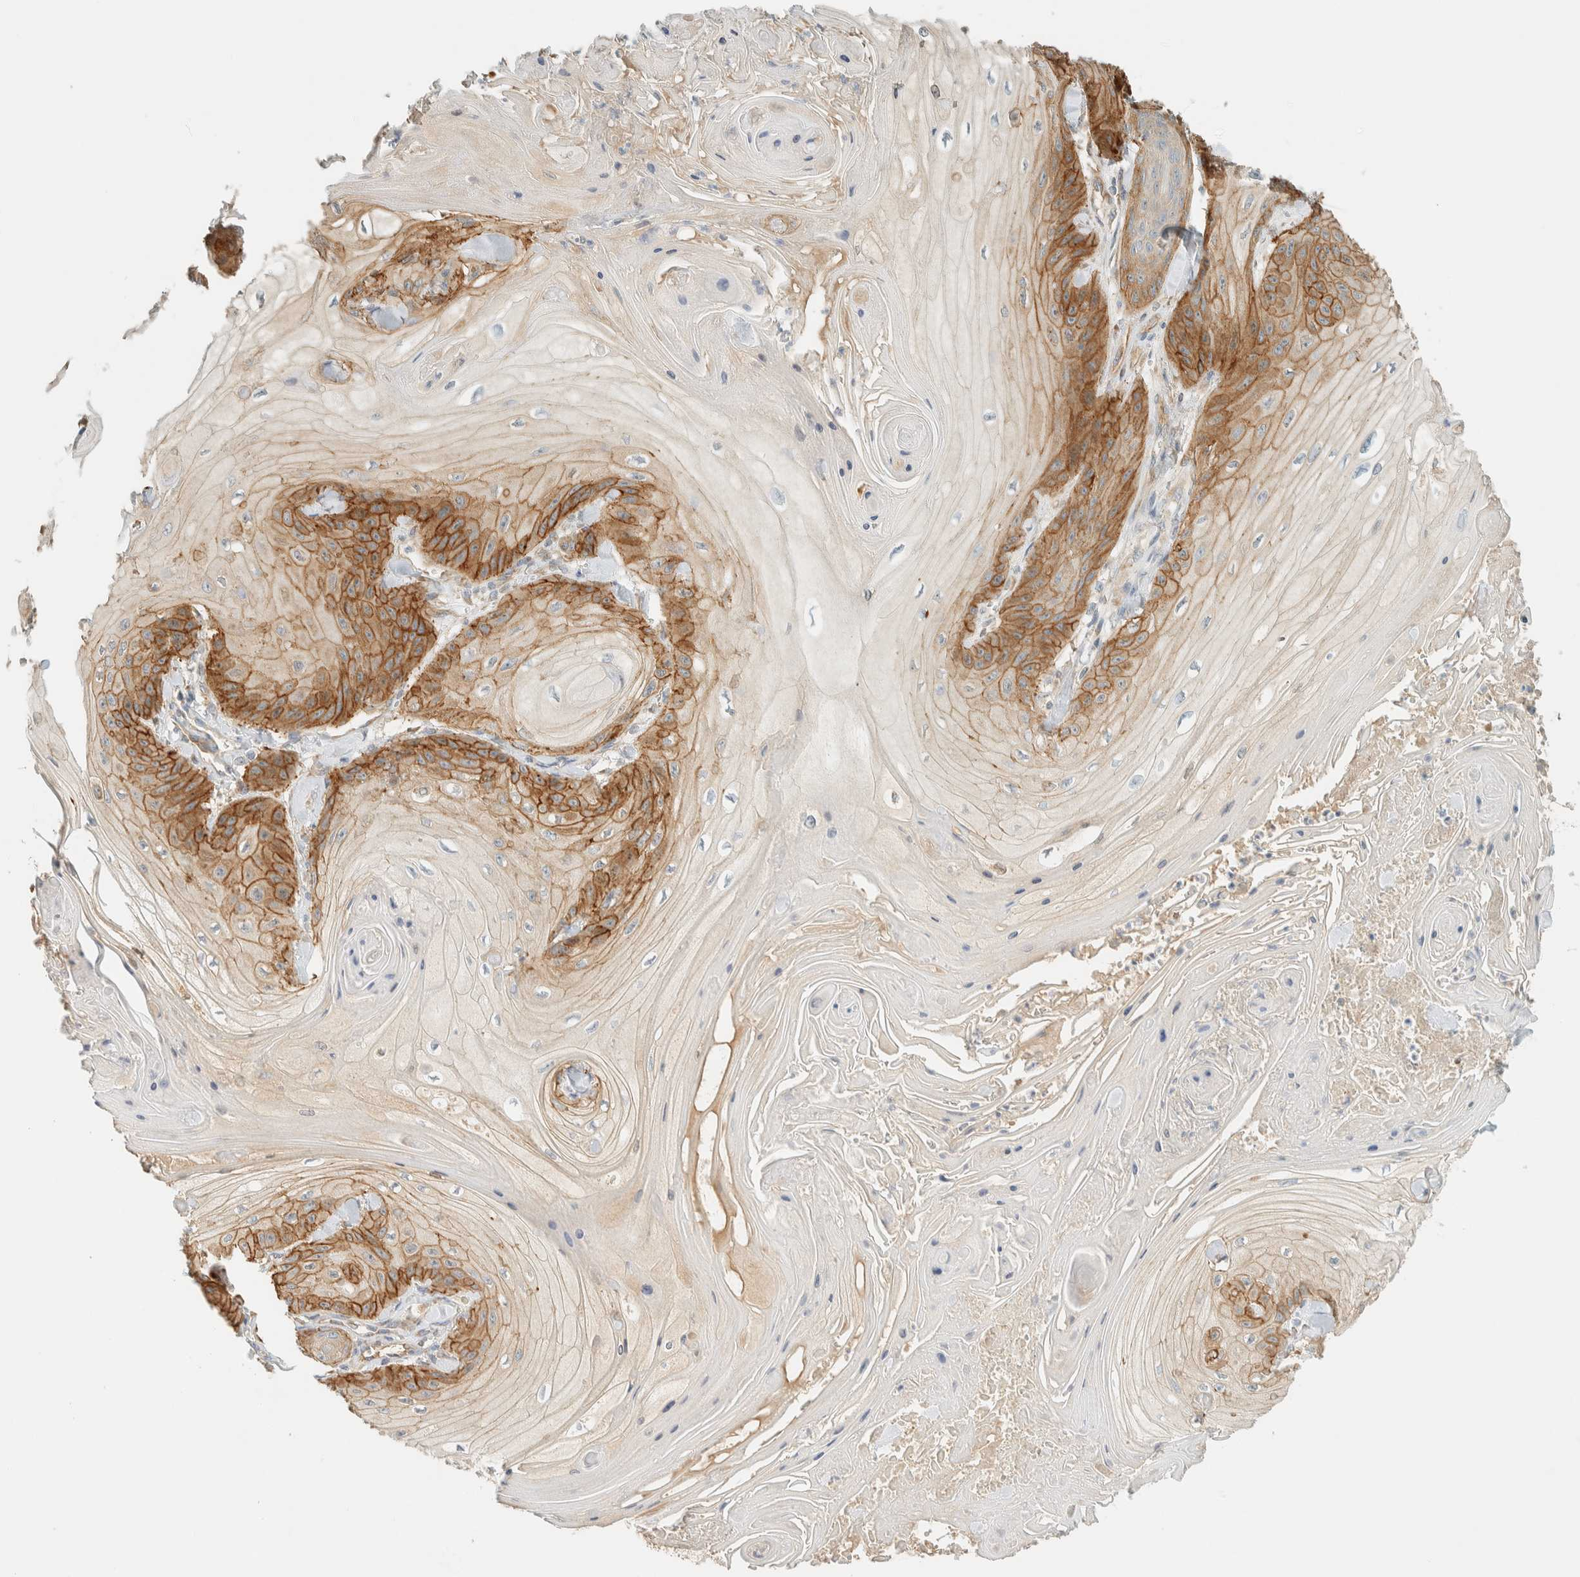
{"staining": {"intensity": "moderate", "quantity": "25%-75%", "location": "cytoplasmic/membranous"}, "tissue": "skin cancer", "cell_type": "Tumor cells", "image_type": "cancer", "snomed": [{"axis": "morphology", "description": "Squamous cell carcinoma, NOS"}, {"axis": "topography", "description": "Skin"}], "caption": "Human squamous cell carcinoma (skin) stained with a brown dye shows moderate cytoplasmic/membranous positive staining in about 25%-75% of tumor cells.", "gene": "LIMA1", "patient": {"sex": "male", "age": 74}}